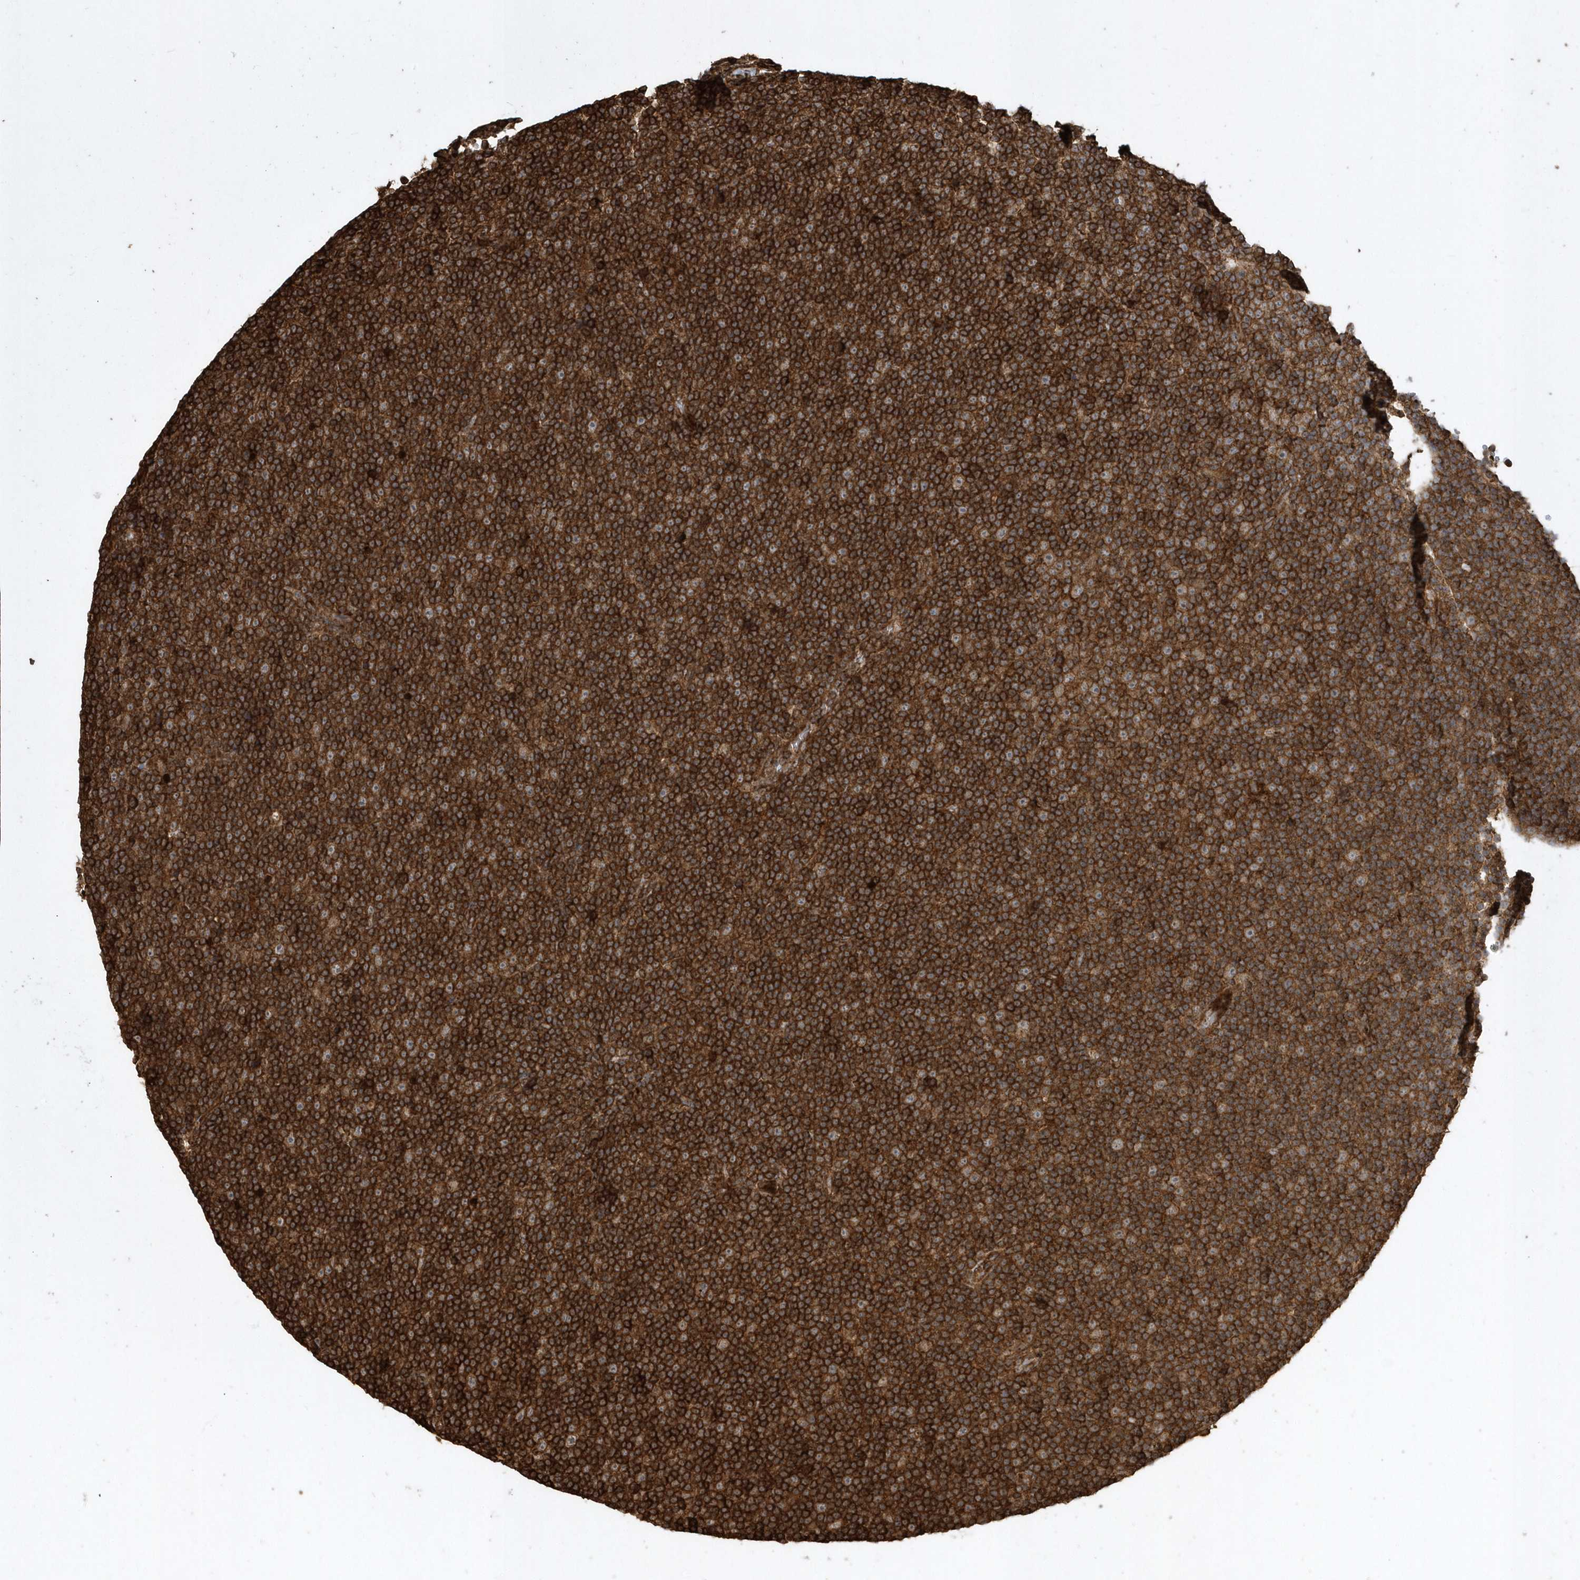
{"staining": {"intensity": "strong", "quantity": "25%-75%", "location": "cytoplasmic/membranous"}, "tissue": "lymphoma", "cell_type": "Tumor cells", "image_type": "cancer", "snomed": [{"axis": "morphology", "description": "Malignant lymphoma, non-Hodgkin's type, Low grade"}, {"axis": "topography", "description": "Lymph node"}], "caption": "IHC photomicrograph of neoplastic tissue: human low-grade malignant lymphoma, non-Hodgkin's type stained using immunohistochemistry demonstrates high levels of strong protein expression localized specifically in the cytoplasmic/membranous of tumor cells, appearing as a cytoplasmic/membranous brown color.", "gene": "SENP8", "patient": {"sex": "female", "age": 67}}